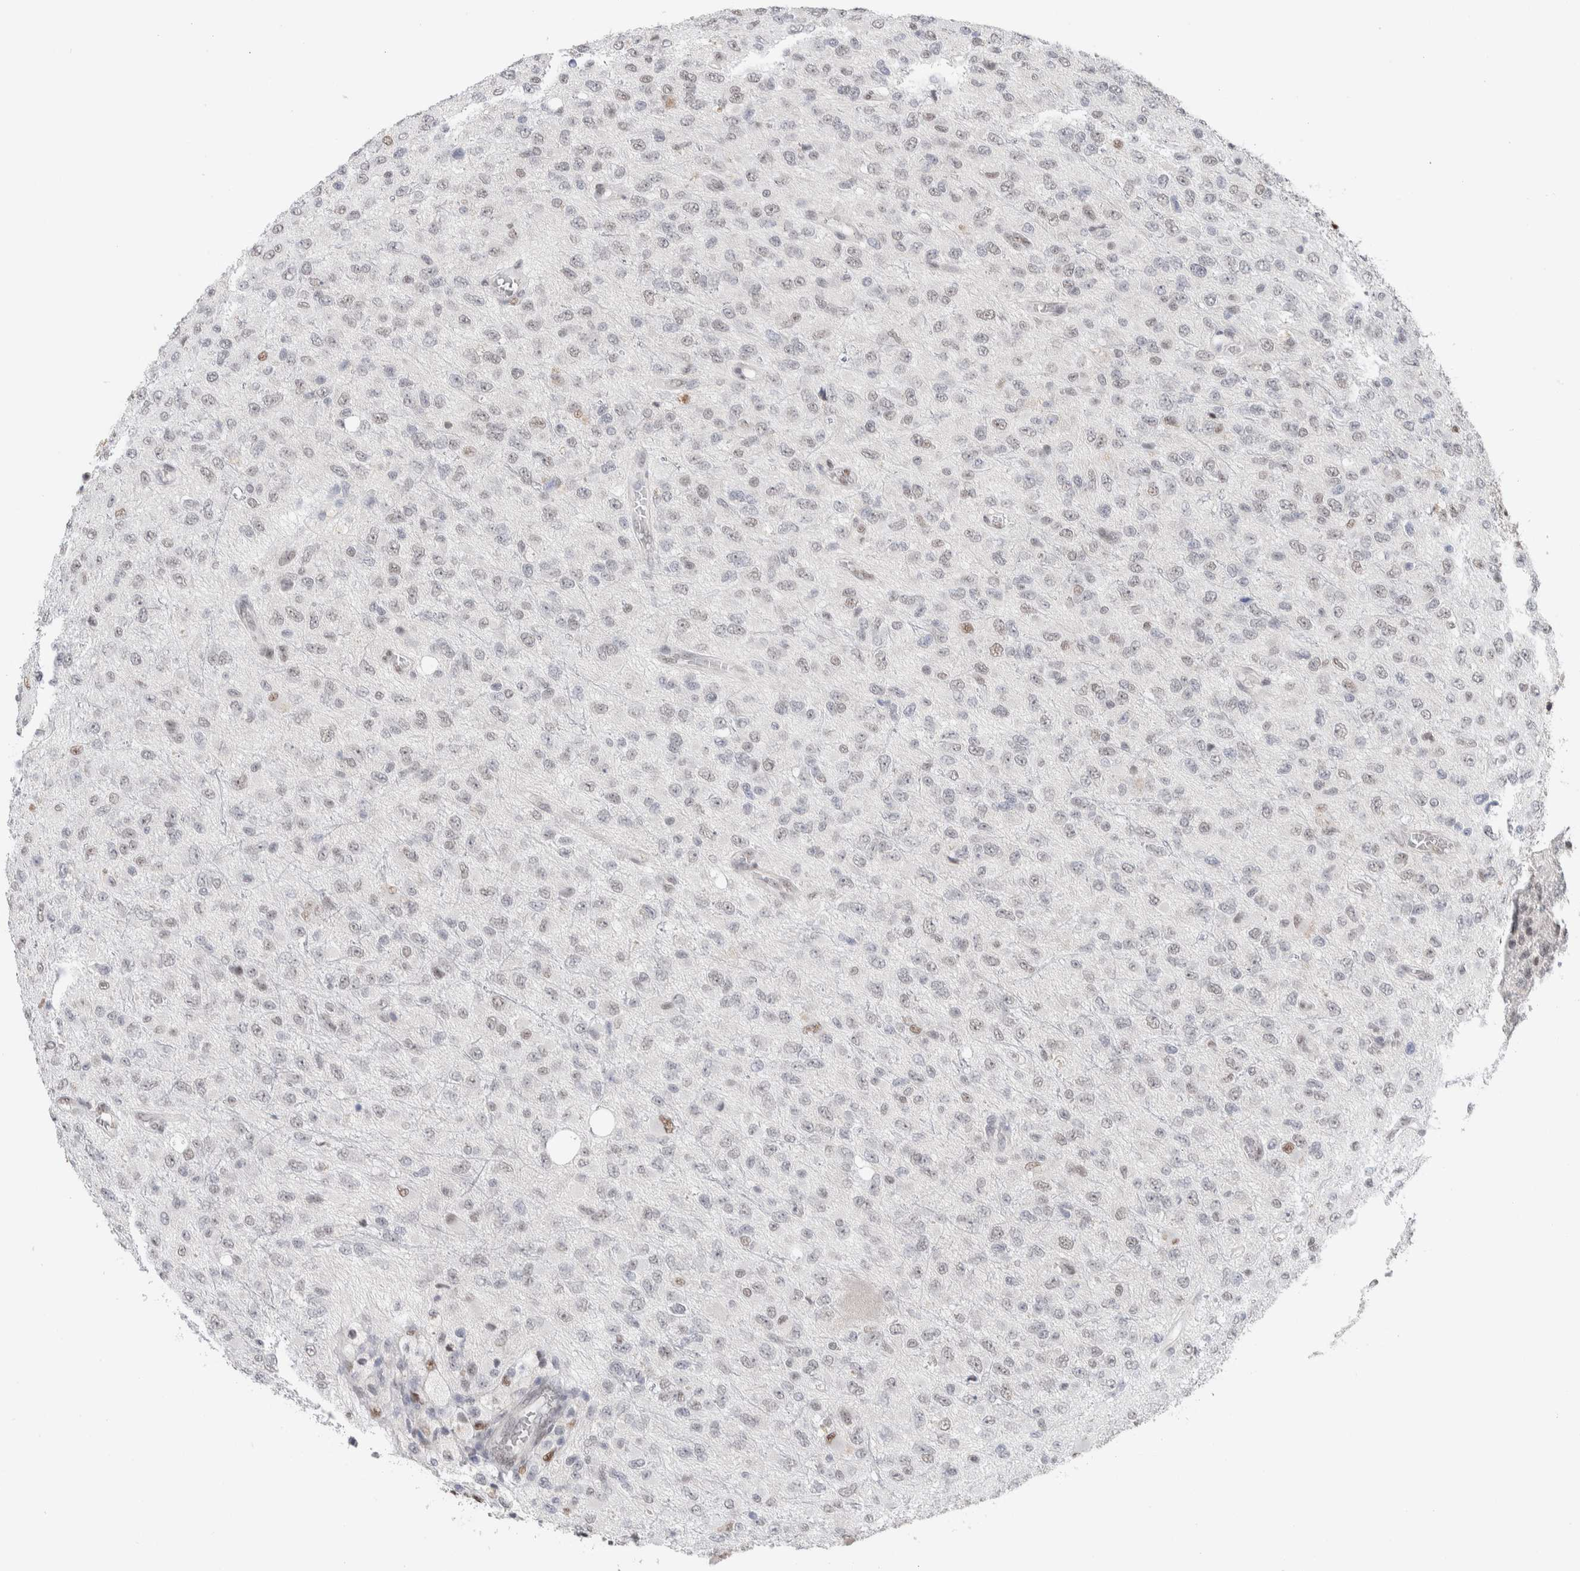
{"staining": {"intensity": "weak", "quantity": "<25%", "location": "nuclear"}, "tissue": "glioma", "cell_type": "Tumor cells", "image_type": "cancer", "snomed": [{"axis": "morphology", "description": "Glioma, malignant, High grade"}, {"axis": "topography", "description": "pancreas cauda"}], "caption": "Immunohistochemistry photomicrograph of human malignant glioma (high-grade) stained for a protein (brown), which reveals no expression in tumor cells. (DAB (3,3'-diaminobenzidine) immunohistochemistry (IHC) with hematoxylin counter stain).", "gene": "PRMT1", "patient": {"sex": "male", "age": 60}}